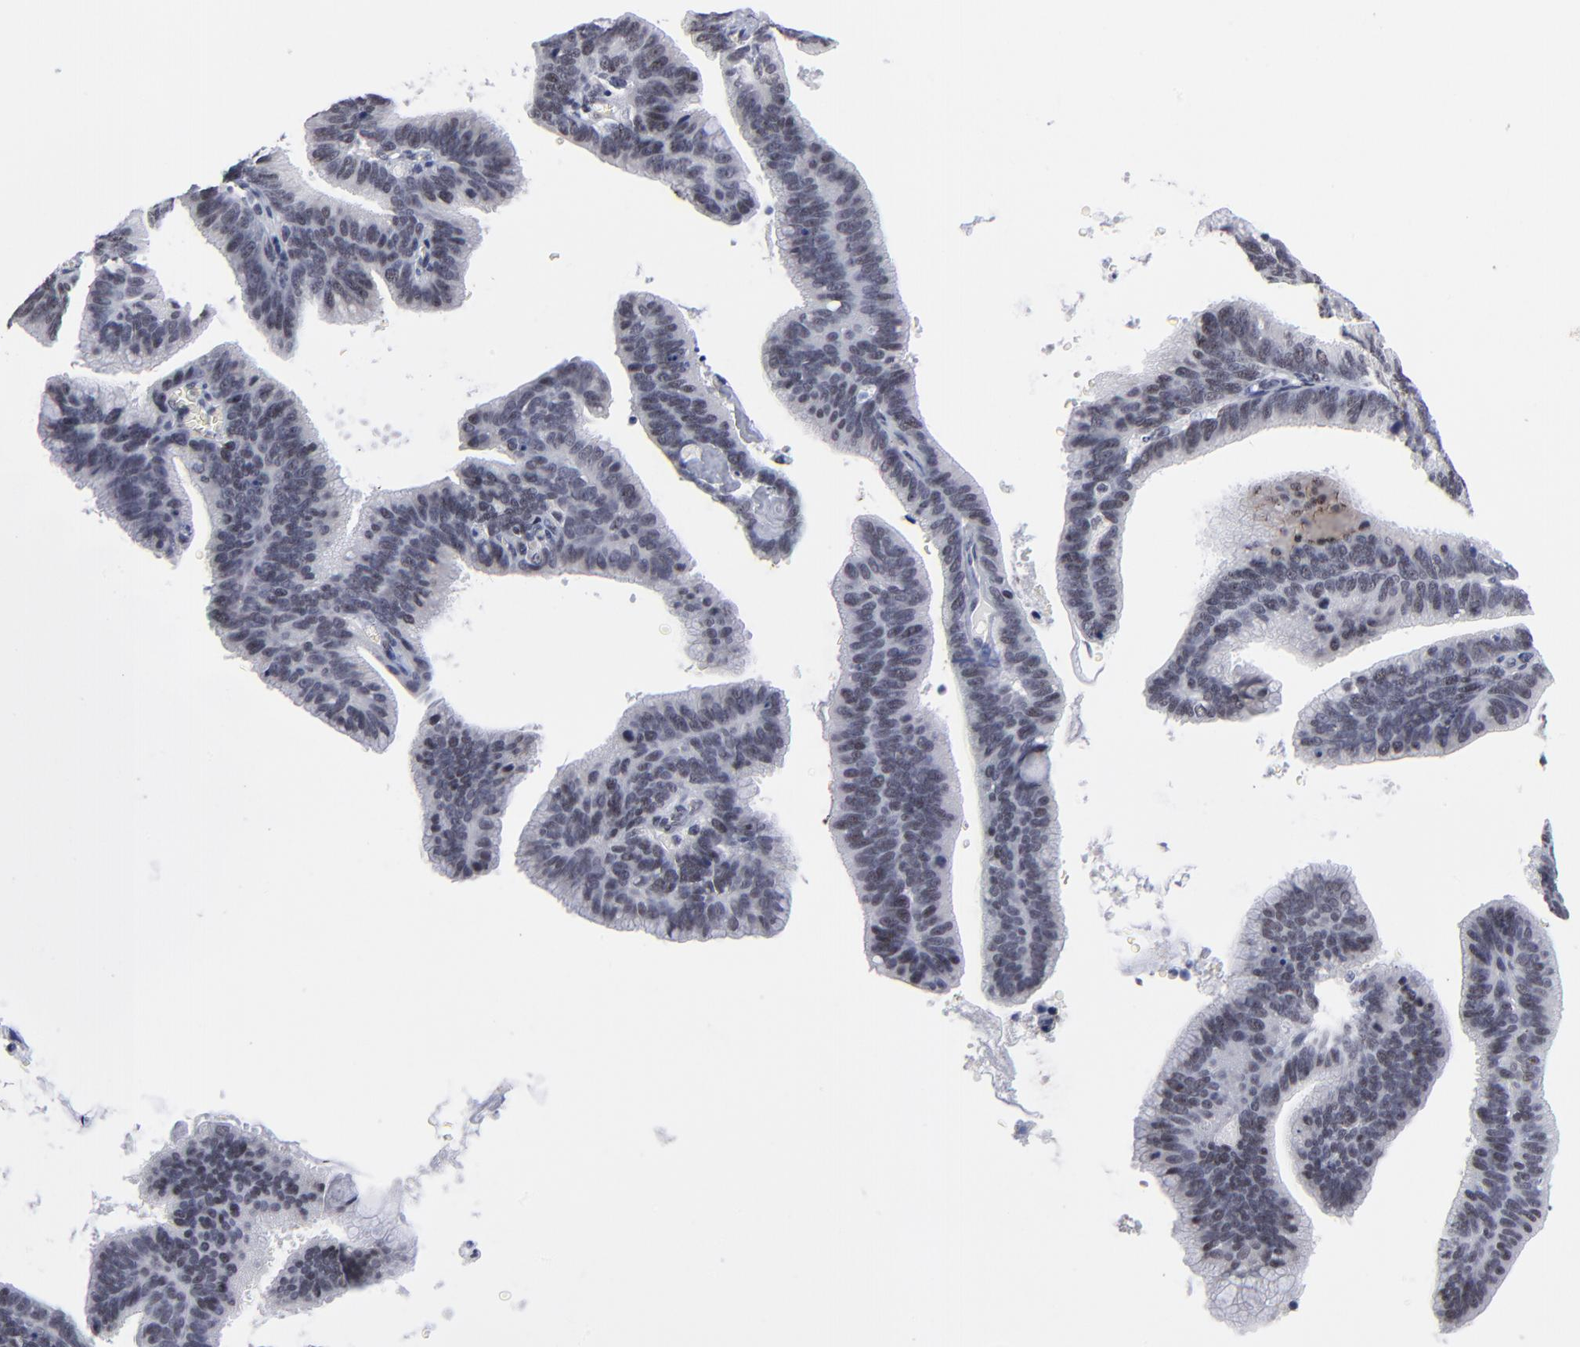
{"staining": {"intensity": "weak", "quantity": "<25%", "location": "nuclear"}, "tissue": "cervical cancer", "cell_type": "Tumor cells", "image_type": "cancer", "snomed": [{"axis": "morphology", "description": "Adenocarcinoma, NOS"}, {"axis": "topography", "description": "Cervix"}], "caption": "High power microscopy photomicrograph of an immunohistochemistry (IHC) photomicrograph of cervical cancer, revealing no significant positivity in tumor cells.", "gene": "SP2", "patient": {"sex": "female", "age": 47}}